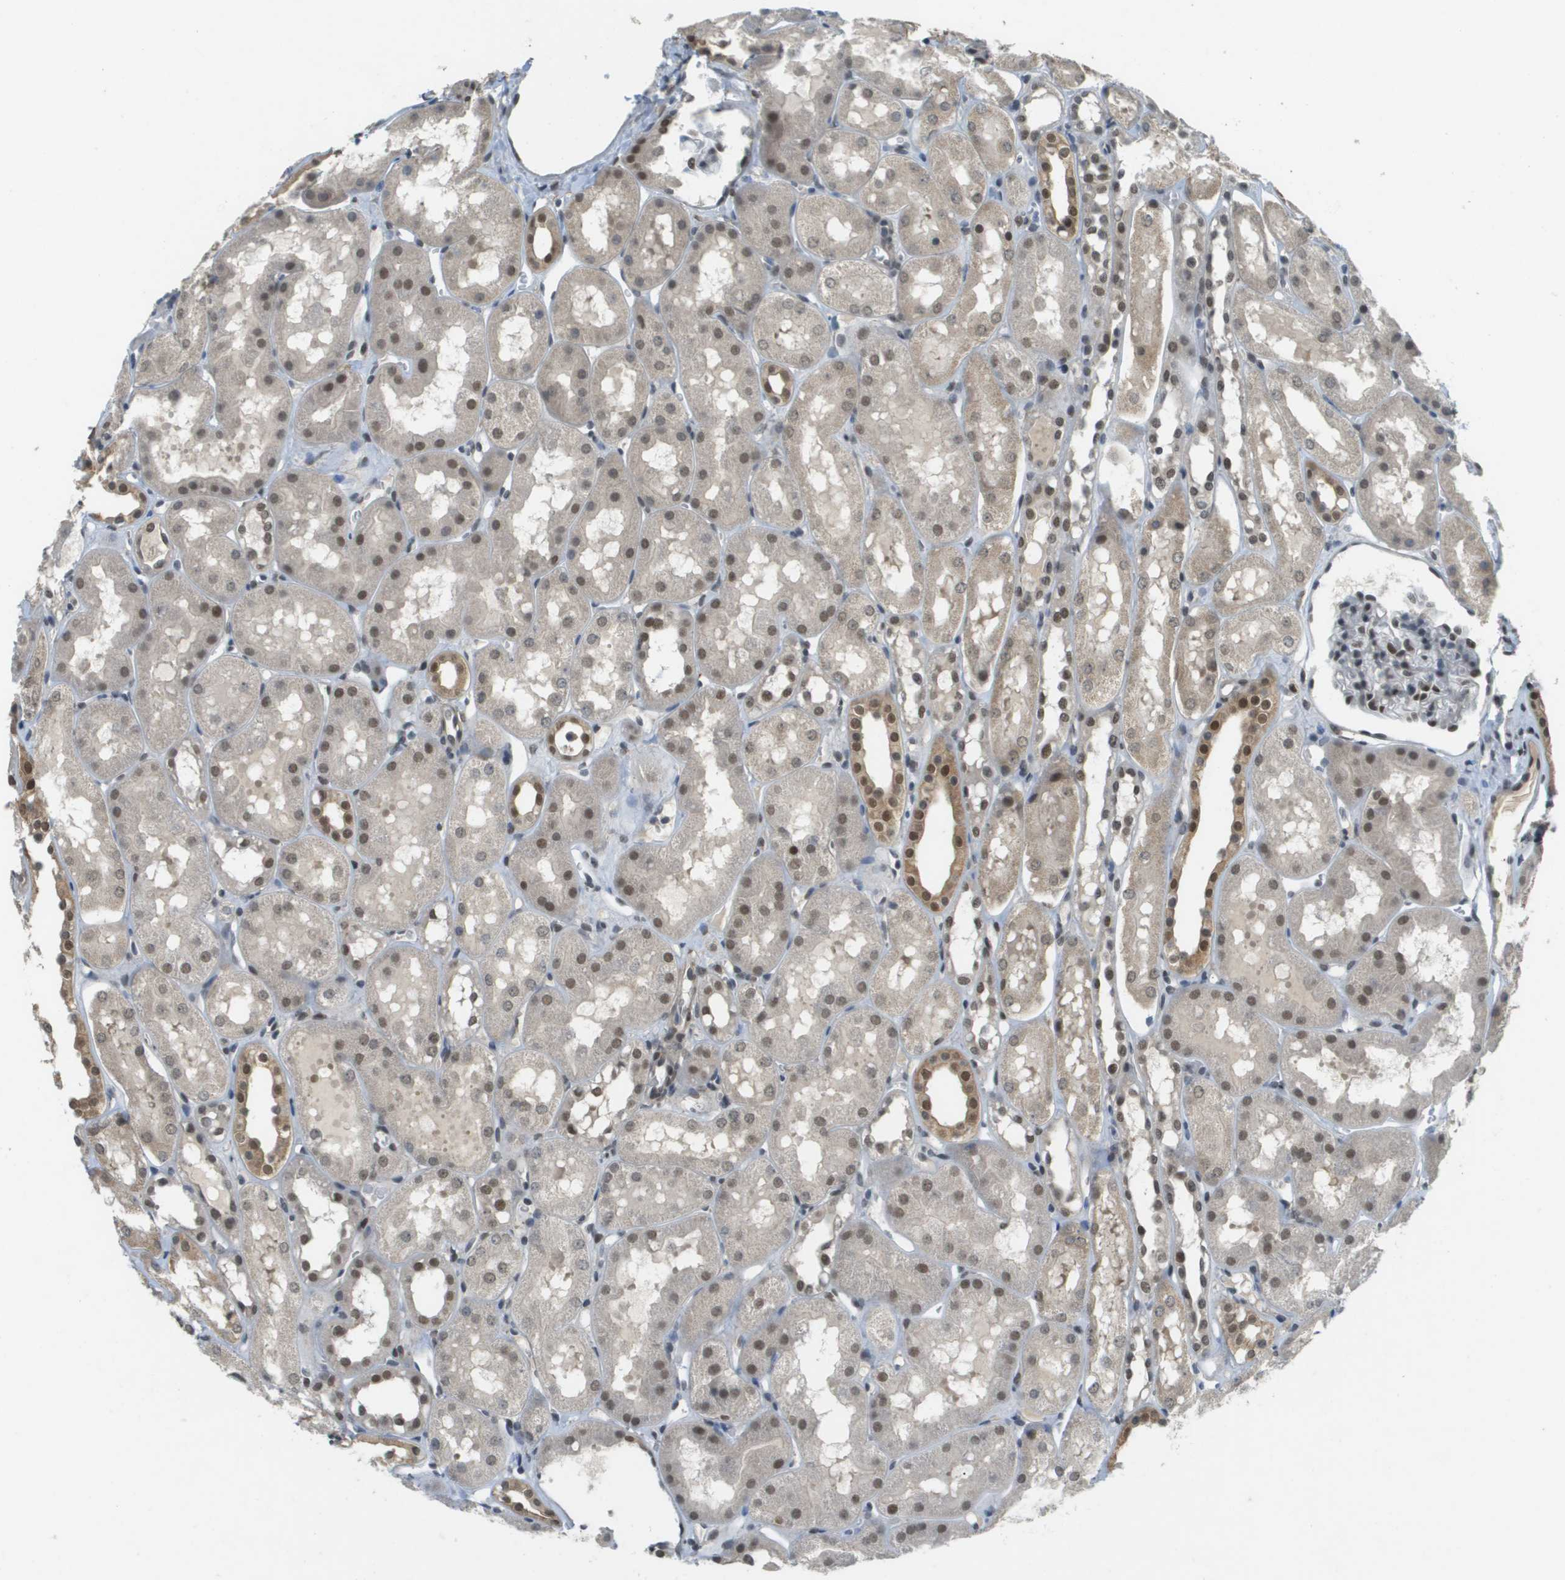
{"staining": {"intensity": "moderate", "quantity": "25%-75%", "location": "nuclear"}, "tissue": "kidney", "cell_type": "Cells in glomeruli", "image_type": "normal", "snomed": [{"axis": "morphology", "description": "Normal tissue, NOS"}, {"axis": "topography", "description": "Kidney"}, {"axis": "topography", "description": "Urinary bladder"}], "caption": "Immunohistochemistry (IHC) (DAB) staining of normal human kidney shows moderate nuclear protein positivity in approximately 25%-75% of cells in glomeruli.", "gene": "ARID1B", "patient": {"sex": "male", "age": 16}}